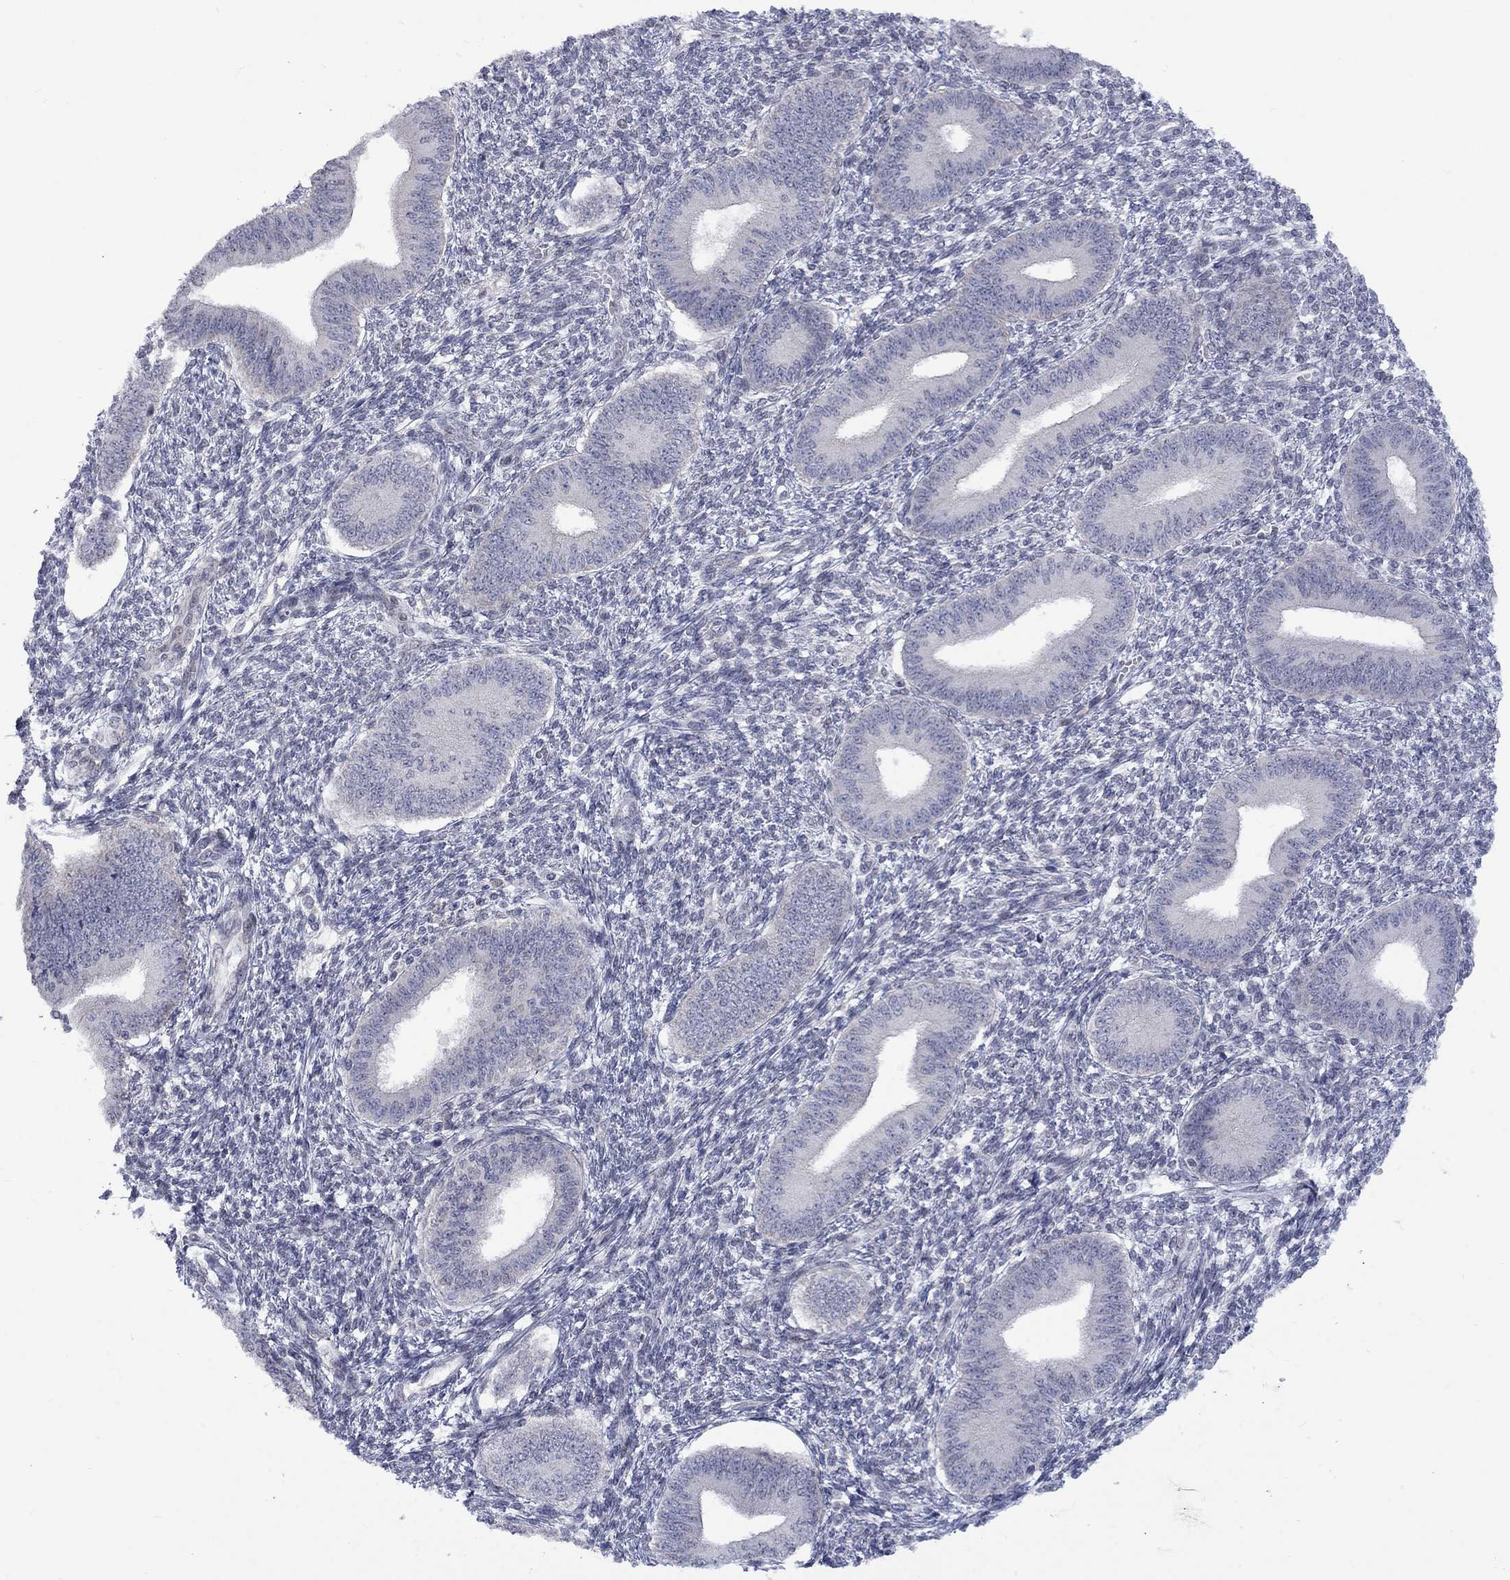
{"staining": {"intensity": "negative", "quantity": "none", "location": "none"}, "tissue": "endometrium", "cell_type": "Cells in endometrial stroma", "image_type": "normal", "snomed": [{"axis": "morphology", "description": "Normal tissue, NOS"}, {"axis": "topography", "description": "Endometrium"}], "caption": "Micrograph shows no protein positivity in cells in endometrial stroma of unremarkable endometrium. The staining is performed using DAB brown chromogen with nuclei counter-stained in using hematoxylin.", "gene": "KCNJ16", "patient": {"sex": "female", "age": 42}}